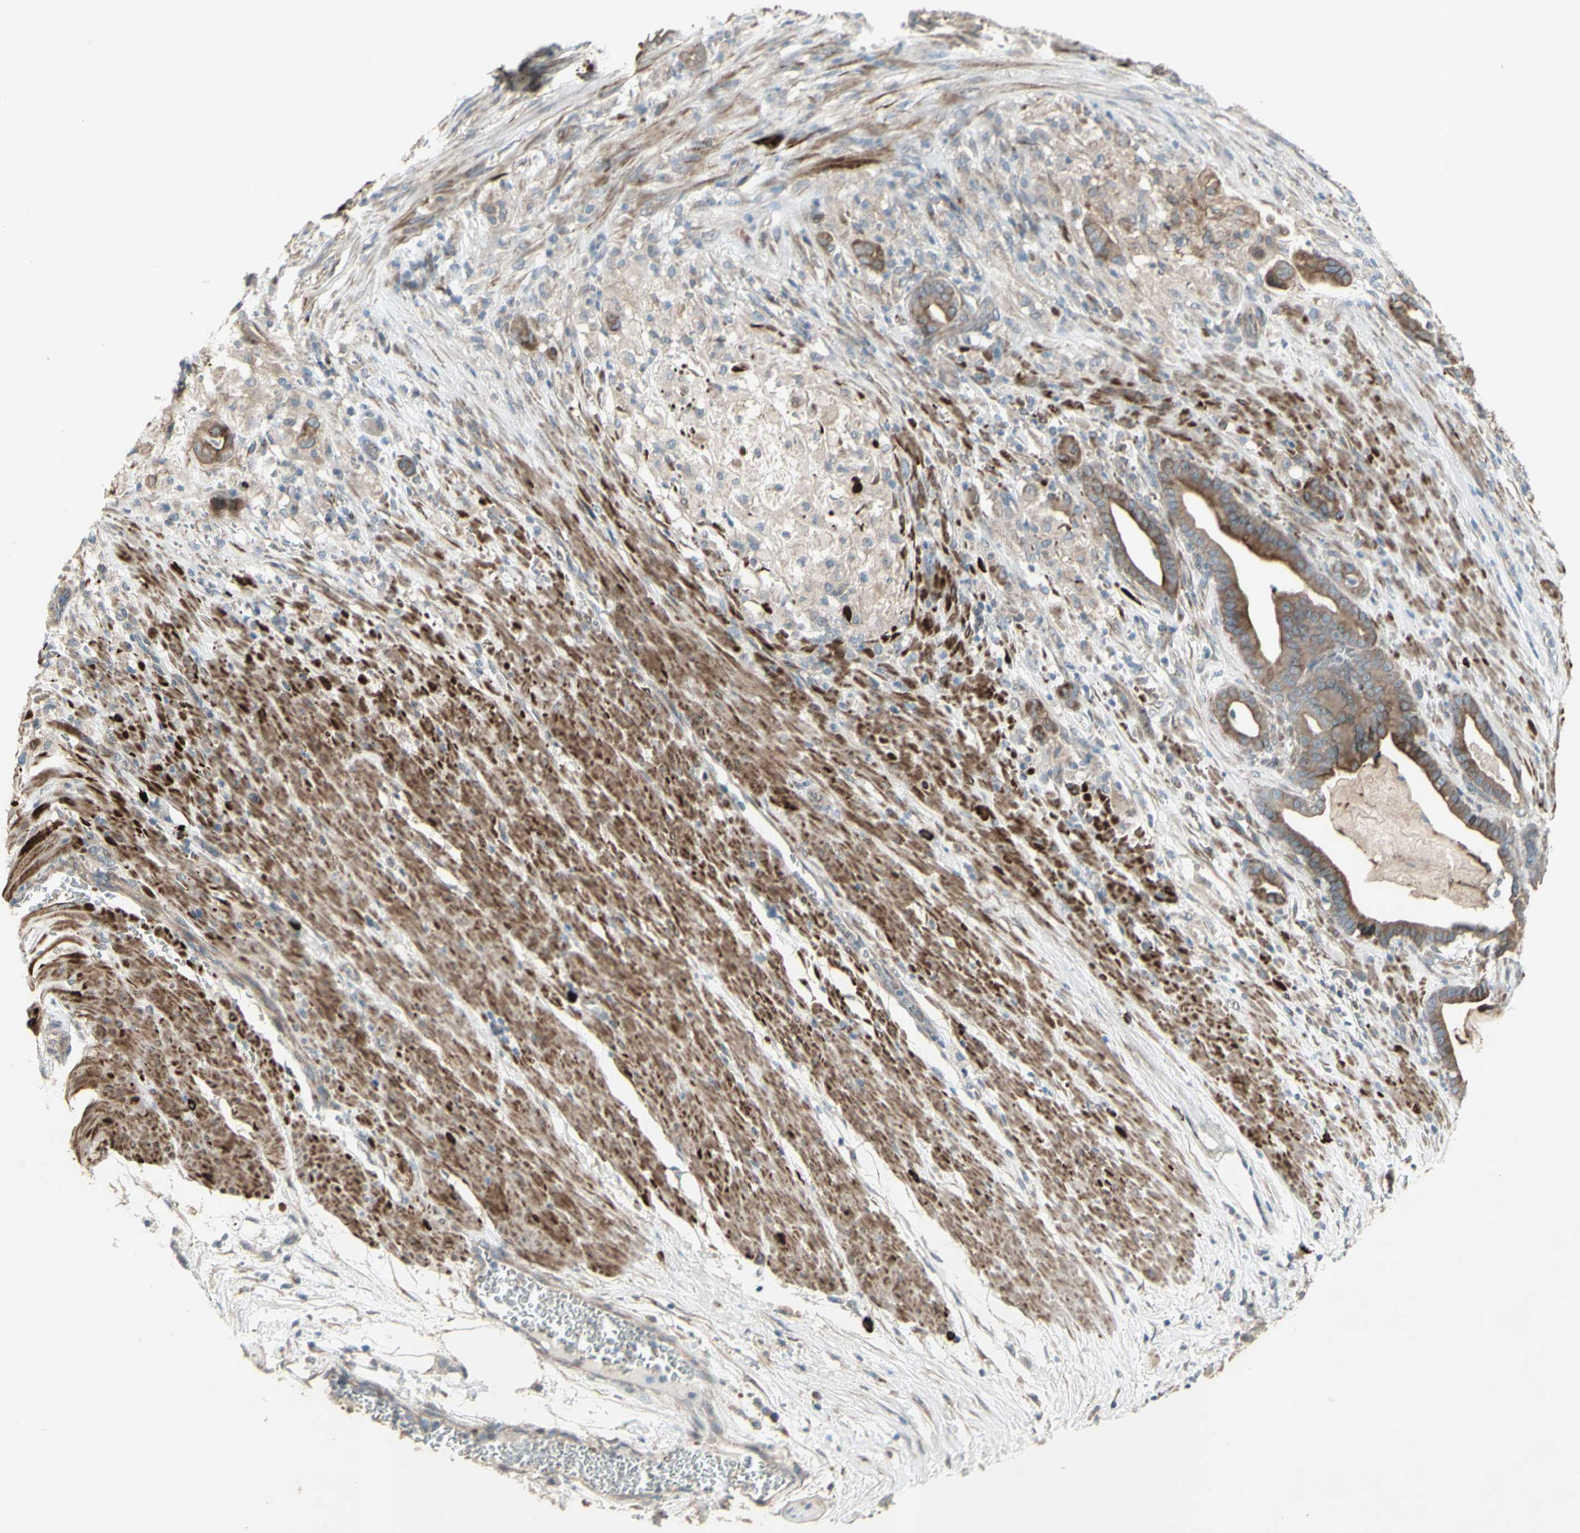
{"staining": {"intensity": "moderate", "quantity": ">75%", "location": "cytoplasmic/membranous"}, "tissue": "pancreatic cancer", "cell_type": "Tumor cells", "image_type": "cancer", "snomed": [{"axis": "morphology", "description": "Adenocarcinoma, NOS"}, {"axis": "topography", "description": "Pancreas"}], "caption": "Approximately >75% of tumor cells in human pancreatic cancer (adenocarcinoma) reveal moderate cytoplasmic/membranous protein staining as visualized by brown immunohistochemical staining.", "gene": "GRAMD1B", "patient": {"sex": "male", "age": 63}}